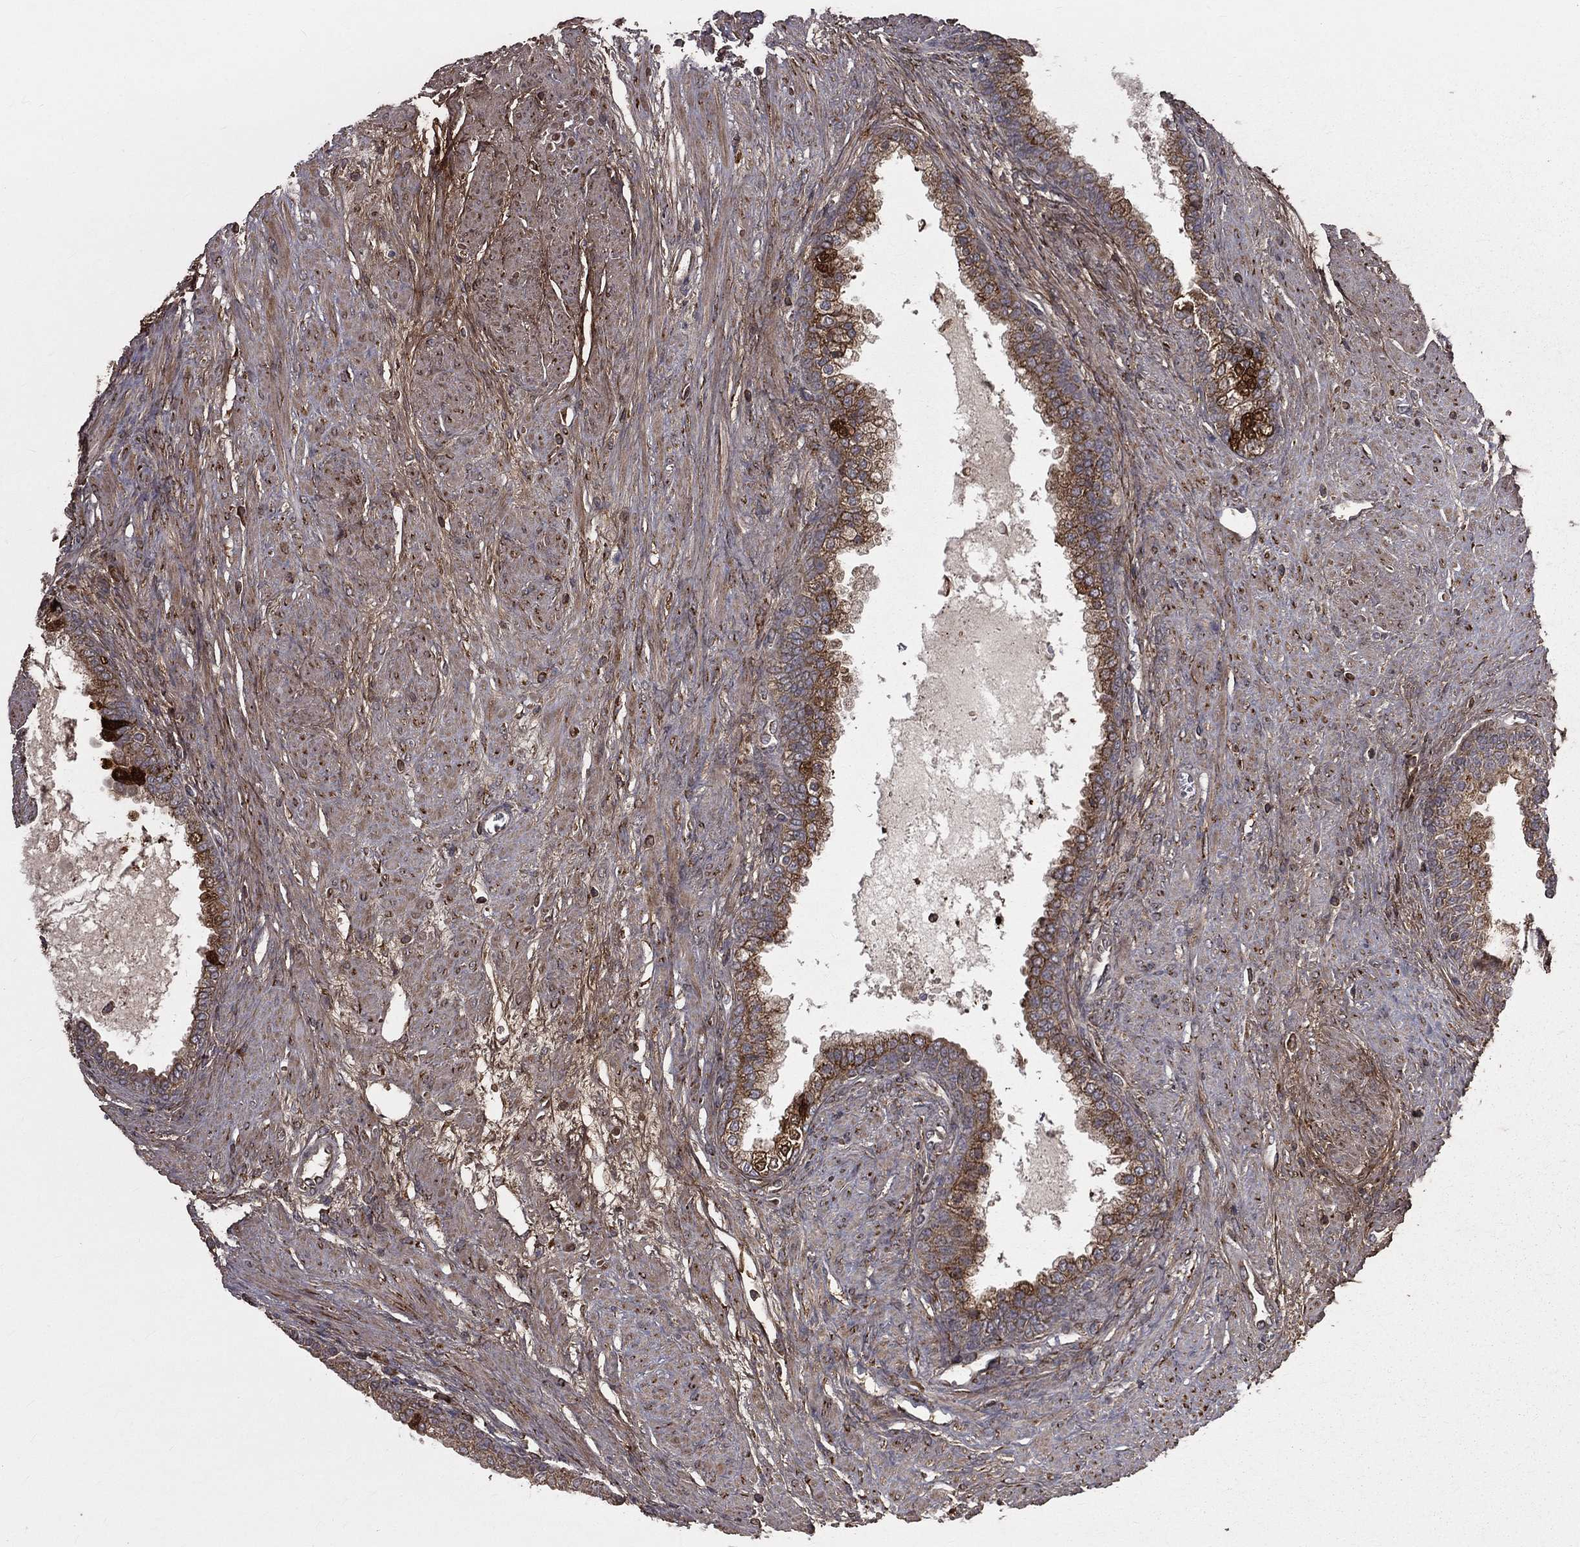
{"staining": {"intensity": "moderate", "quantity": ">75%", "location": "cytoplasmic/membranous"}, "tissue": "prostate cancer", "cell_type": "Tumor cells", "image_type": "cancer", "snomed": [{"axis": "morphology", "description": "Adenocarcinoma, NOS"}, {"axis": "topography", "description": "Prostate and seminal vesicle, NOS"}, {"axis": "topography", "description": "Prostate"}], "caption": "IHC histopathology image of neoplastic tissue: human prostate cancer stained using immunohistochemistry reveals medium levels of moderate protein expression localized specifically in the cytoplasmic/membranous of tumor cells, appearing as a cytoplasmic/membranous brown color.", "gene": "OLFML1", "patient": {"sex": "male", "age": 62}}